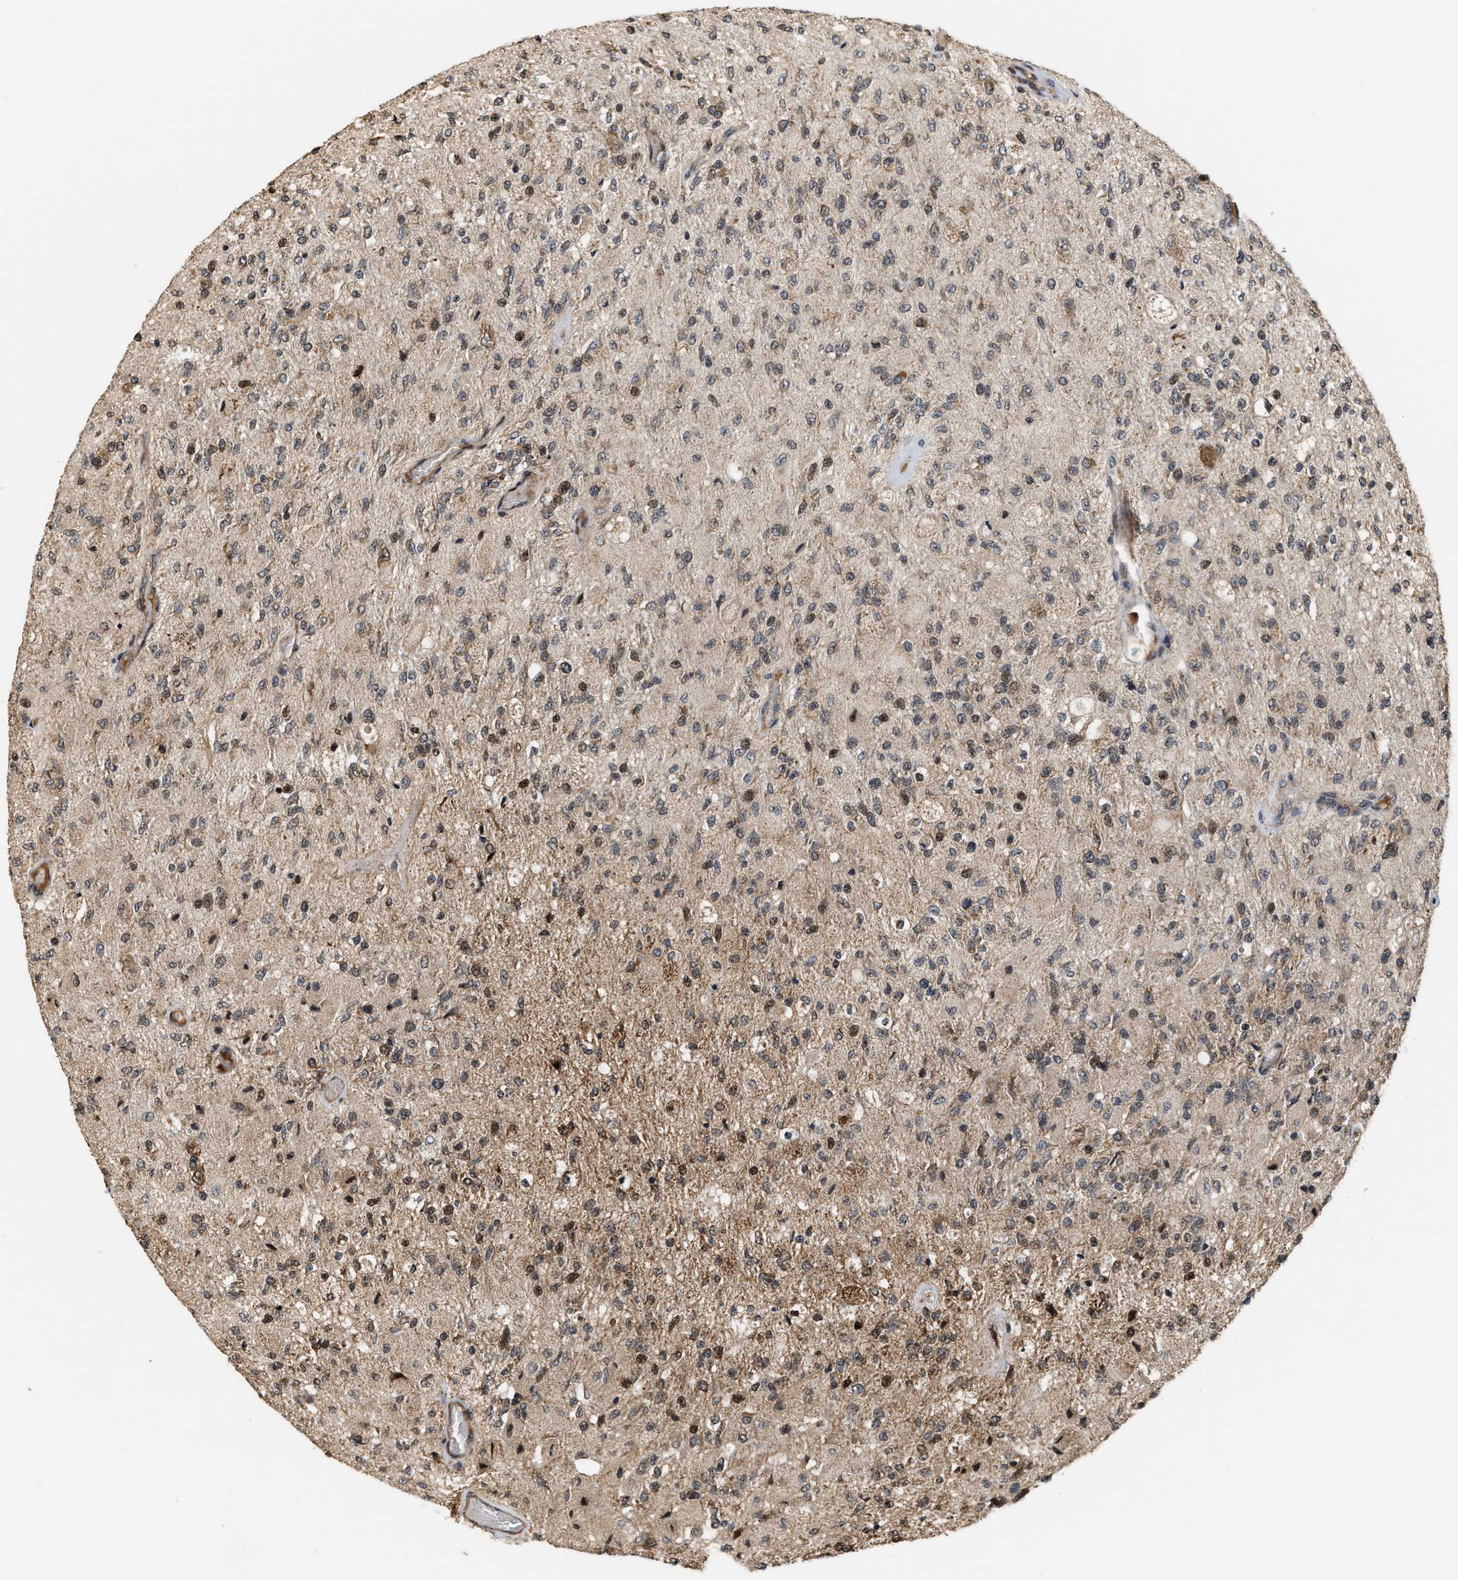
{"staining": {"intensity": "strong", "quantity": "<25%", "location": "cytoplasmic/membranous,nuclear"}, "tissue": "glioma", "cell_type": "Tumor cells", "image_type": "cancer", "snomed": [{"axis": "morphology", "description": "Normal tissue, NOS"}, {"axis": "morphology", "description": "Glioma, malignant, High grade"}, {"axis": "topography", "description": "Cerebral cortex"}], "caption": "Immunohistochemical staining of malignant glioma (high-grade) displays strong cytoplasmic/membranous and nuclear protein staining in about <25% of tumor cells.", "gene": "ELP2", "patient": {"sex": "male", "age": 77}}